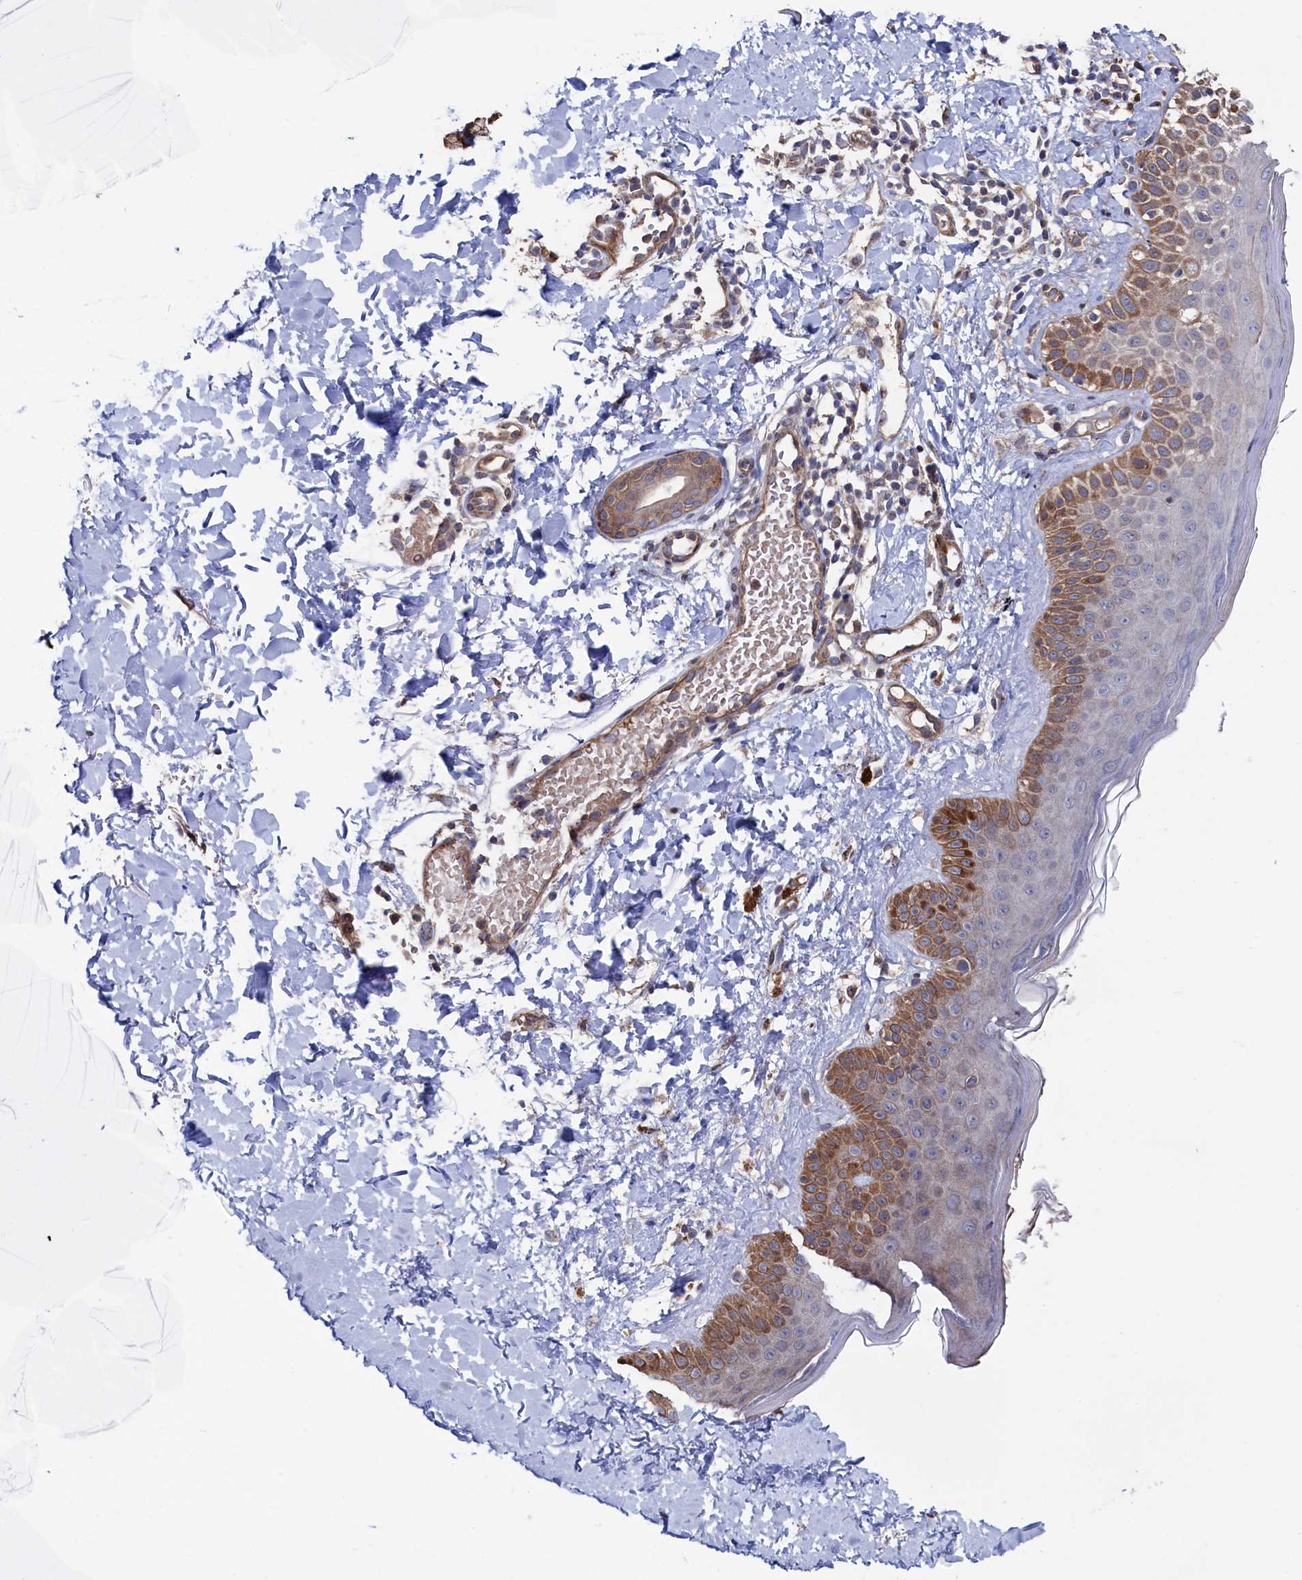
{"staining": {"intensity": "negative", "quantity": "none", "location": "none"}, "tissue": "skin", "cell_type": "Fibroblasts", "image_type": "normal", "snomed": [{"axis": "morphology", "description": "Normal tissue, NOS"}, {"axis": "topography", "description": "Skin"}], "caption": "Histopathology image shows no protein positivity in fibroblasts of unremarkable skin. (DAB immunohistochemistry (IHC) with hematoxylin counter stain).", "gene": "ZNF891", "patient": {"sex": "male", "age": 52}}